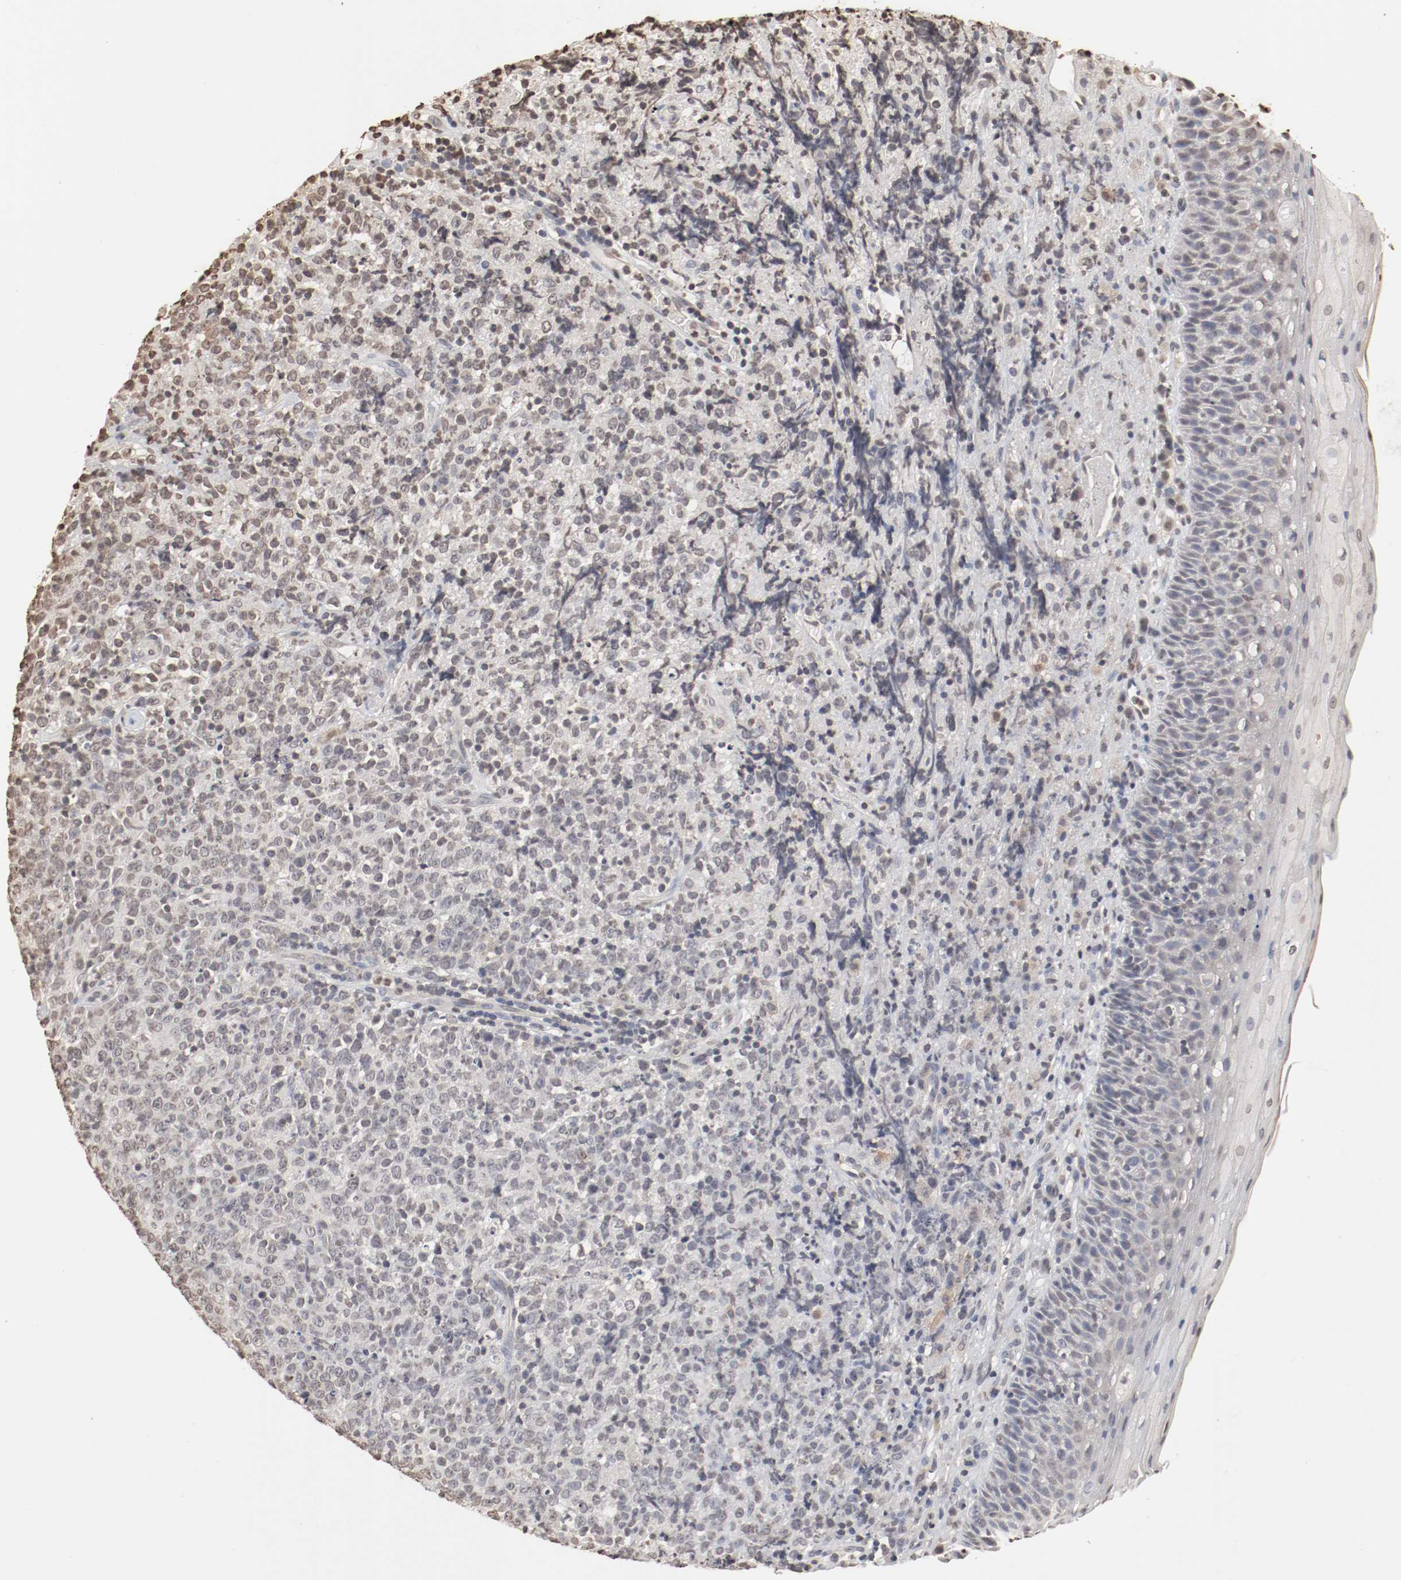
{"staining": {"intensity": "weak", "quantity": ">75%", "location": "nuclear"}, "tissue": "lymphoma", "cell_type": "Tumor cells", "image_type": "cancer", "snomed": [{"axis": "morphology", "description": "Malignant lymphoma, non-Hodgkin's type, High grade"}, {"axis": "topography", "description": "Tonsil"}], "caption": "This photomicrograph demonstrates IHC staining of human high-grade malignant lymphoma, non-Hodgkin's type, with low weak nuclear expression in about >75% of tumor cells.", "gene": "WASL", "patient": {"sex": "female", "age": 36}}